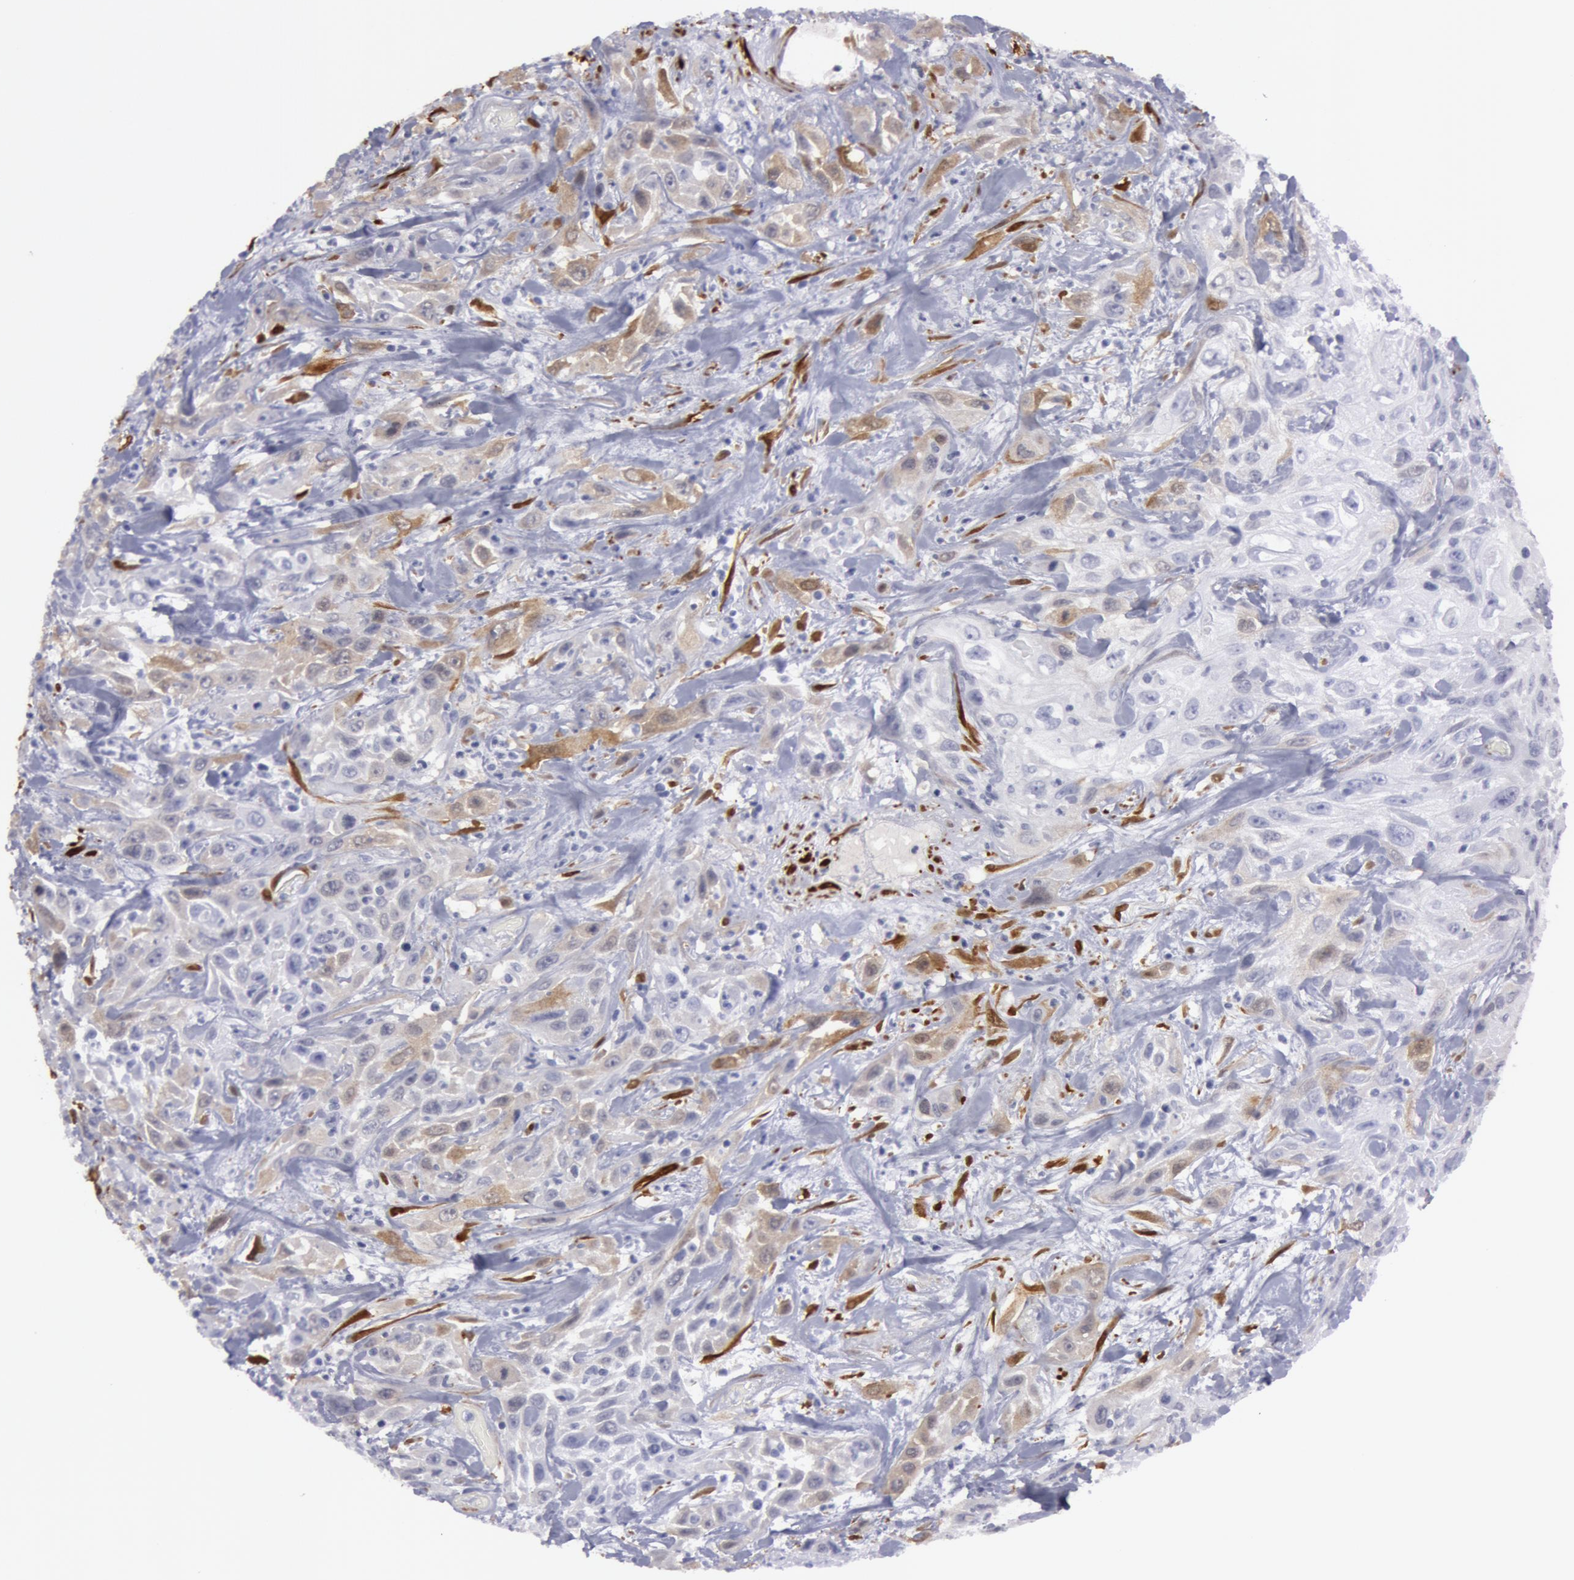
{"staining": {"intensity": "negative", "quantity": "none", "location": "none"}, "tissue": "urothelial cancer", "cell_type": "Tumor cells", "image_type": "cancer", "snomed": [{"axis": "morphology", "description": "Urothelial carcinoma, High grade"}, {"axis": "topography", "description": "Urinary bladder"}], "caption": "A high-resolution photomicrograph shows immunohistochemistry (IHC) staining of urothelial cancer, which displays no significant staining in tumor cells.", "gene": "TAGLN", "patient": {"sex": "female", "age": 84}}